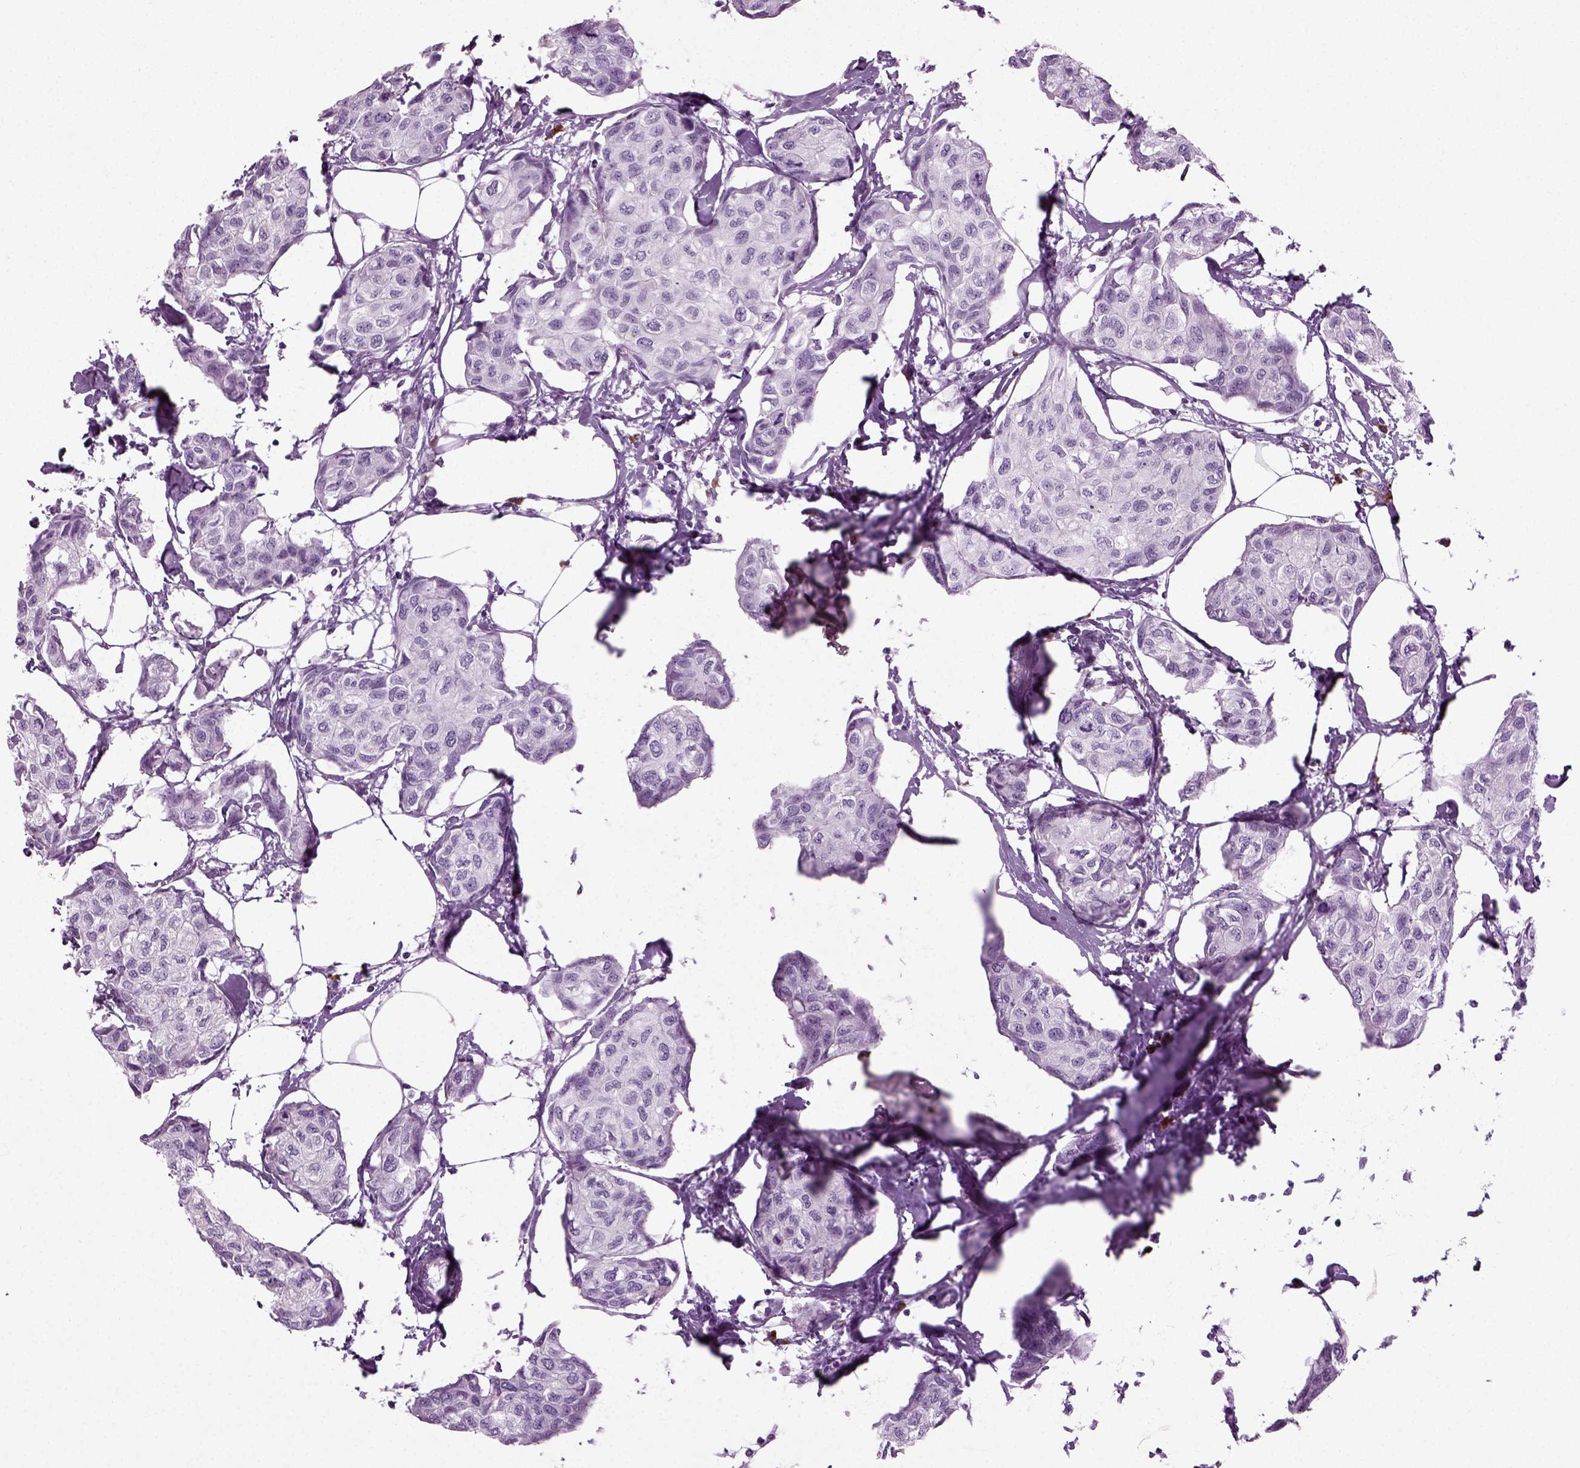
{"staining": {"intensity": "negative", "quantity": "none", "location": "none"}, "tissue": "breast cancer", "cell_type": "Tumor cells", "image_type": "cancer", "snomed": [{"axis": "morphology", "description": "Duct carcinoma"}, {"axis": "topography", "description": "Breast"}], "caption": "This is an immunohistochemistry histopathology image of intraductal carcinoma (breast). There is no staining in tumor cells.", "gene": "PRLH", "patient": {"sex": "female", "age": 80}}